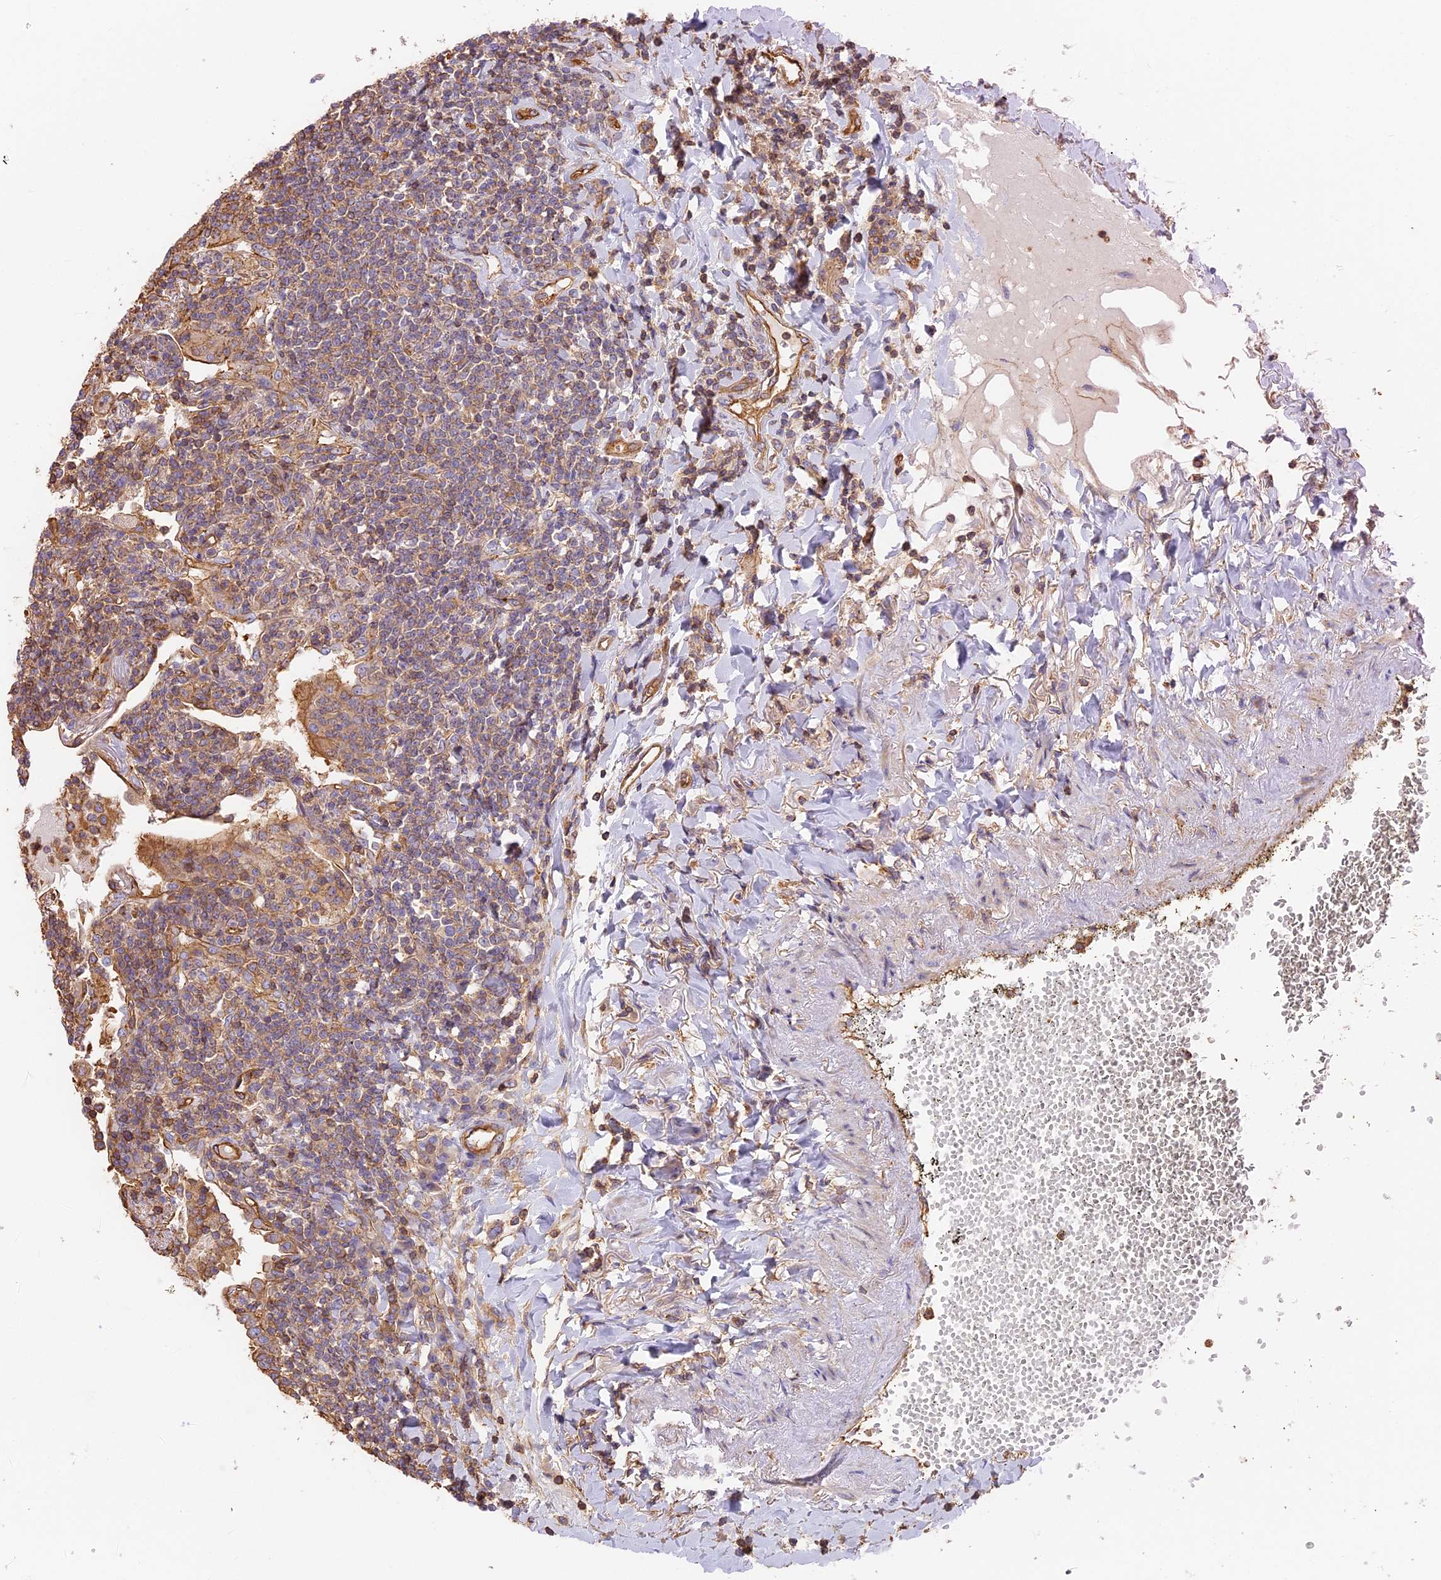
{"staining": {"intensity": "weak", "quantity": "25%-75%", "location": "cytoplasmic/membranous"}, "tissue": "lymphoma", "cell_type": "Tumor cells", "image_type": "cancer", "snomed": [{"axis": "morphology", "description": "Malignant lymphoma, non-Hodgkin's type, Low grade"}, {"axis": "topography", "description": "Lung"}], "caption": "Lymphoma stained with IHC shows weak cytoplasmic/membranous positivity in approximately 25%-75% of tumor cells.", "gene": "VPS18", "patient": {"sex": "female", "age": 71}}